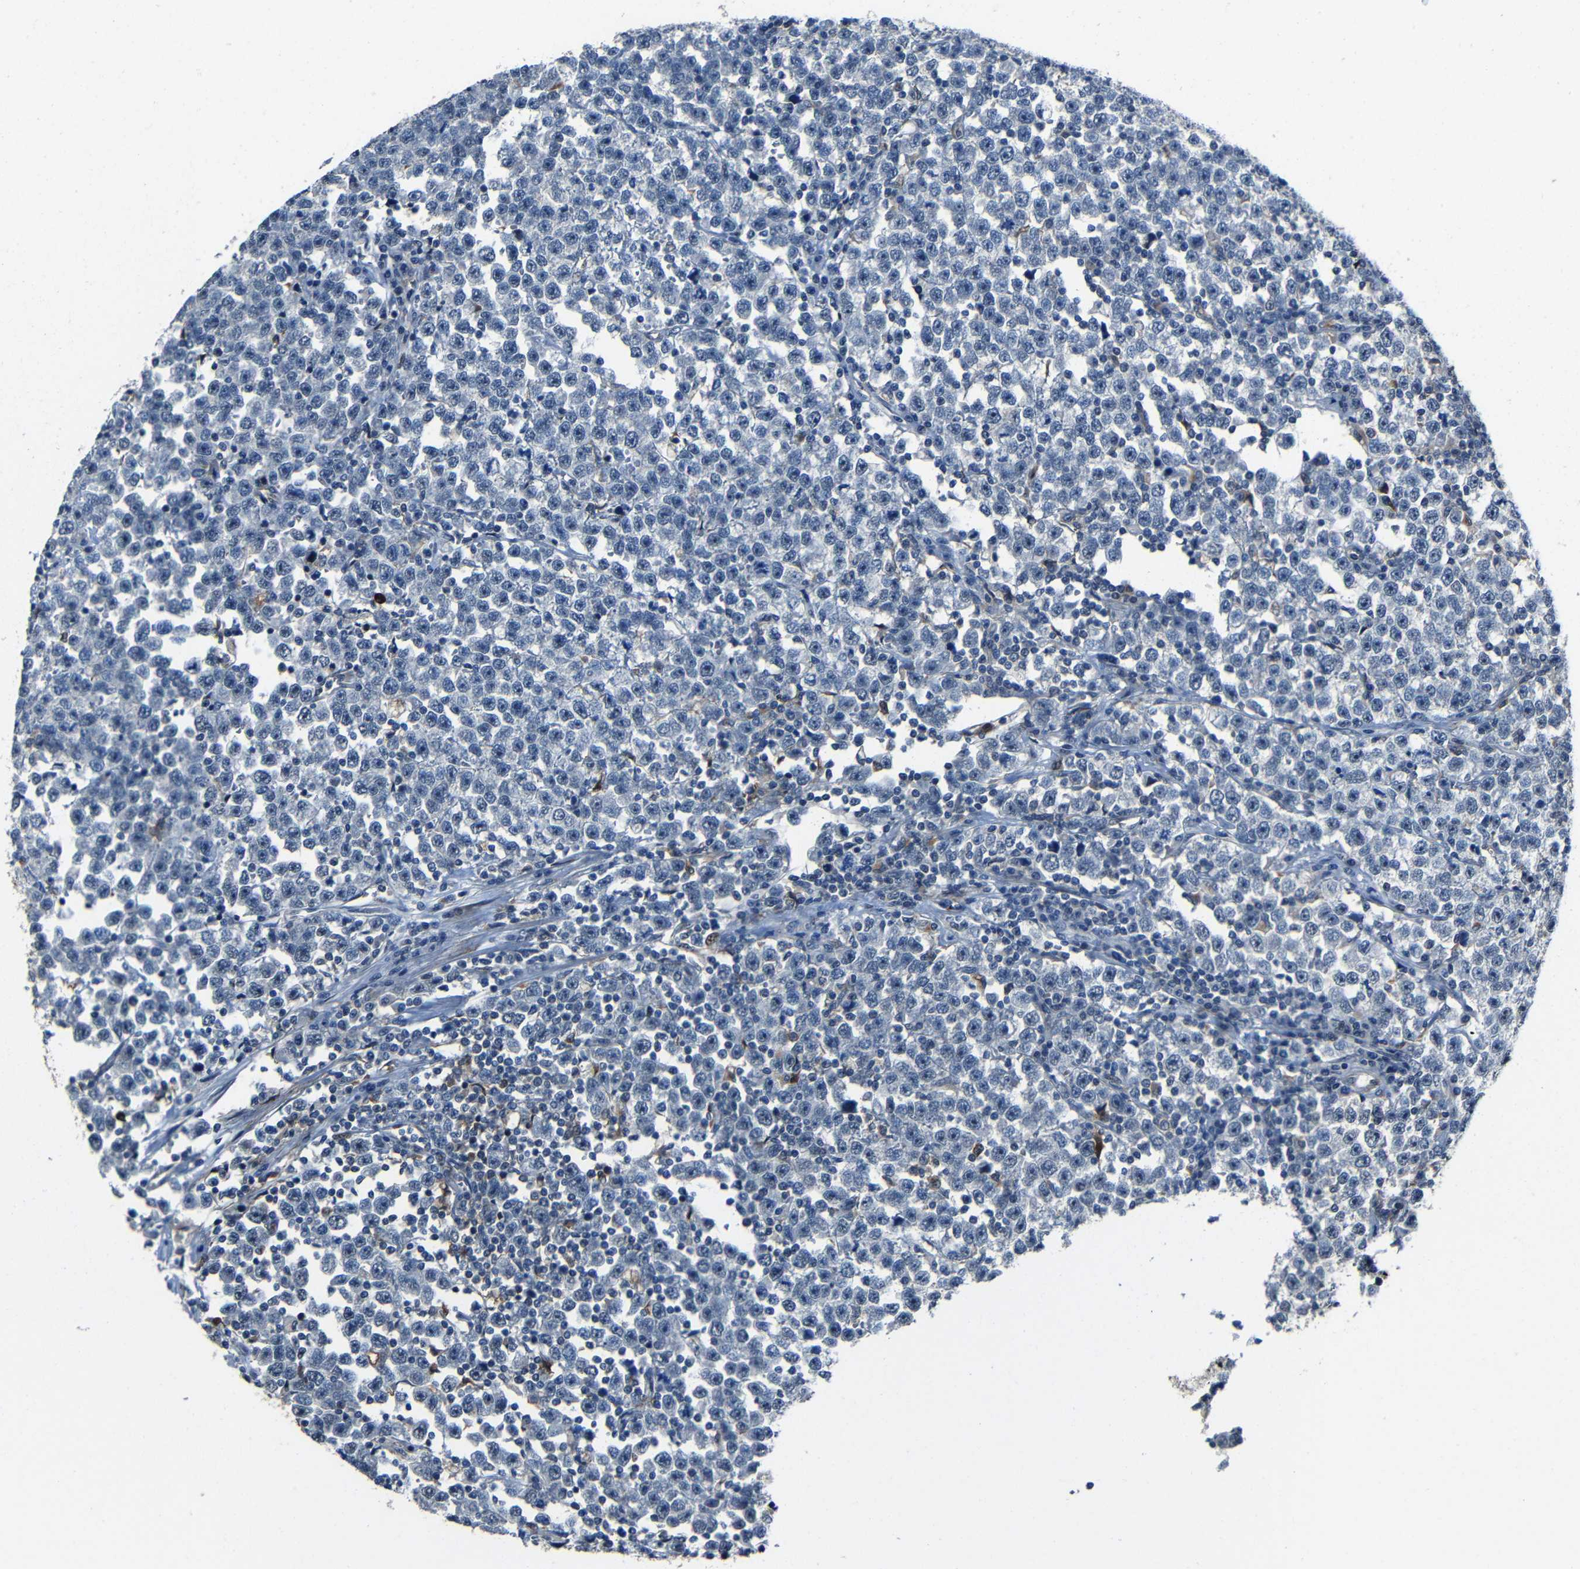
{"staining": {"intensity": "negative", "quantity": "none", "location": "none"}, "tissue": "testis cancer", "cell_type": "Tumor cells", "image_type": "cancer", "snomed": [{"axis": "morphology", "description": "Seminoma, NOS"}, {"axis": "topography", "description": "Testis"}], "caption": "A photomicrograph of testis cancer stained for a protein exhibits no brown staining in tumor cells. (DAB immunohistochemistry, high magnification).", "gene": "DNAJC5", "patient": {"sex": "male", "age": 43}}